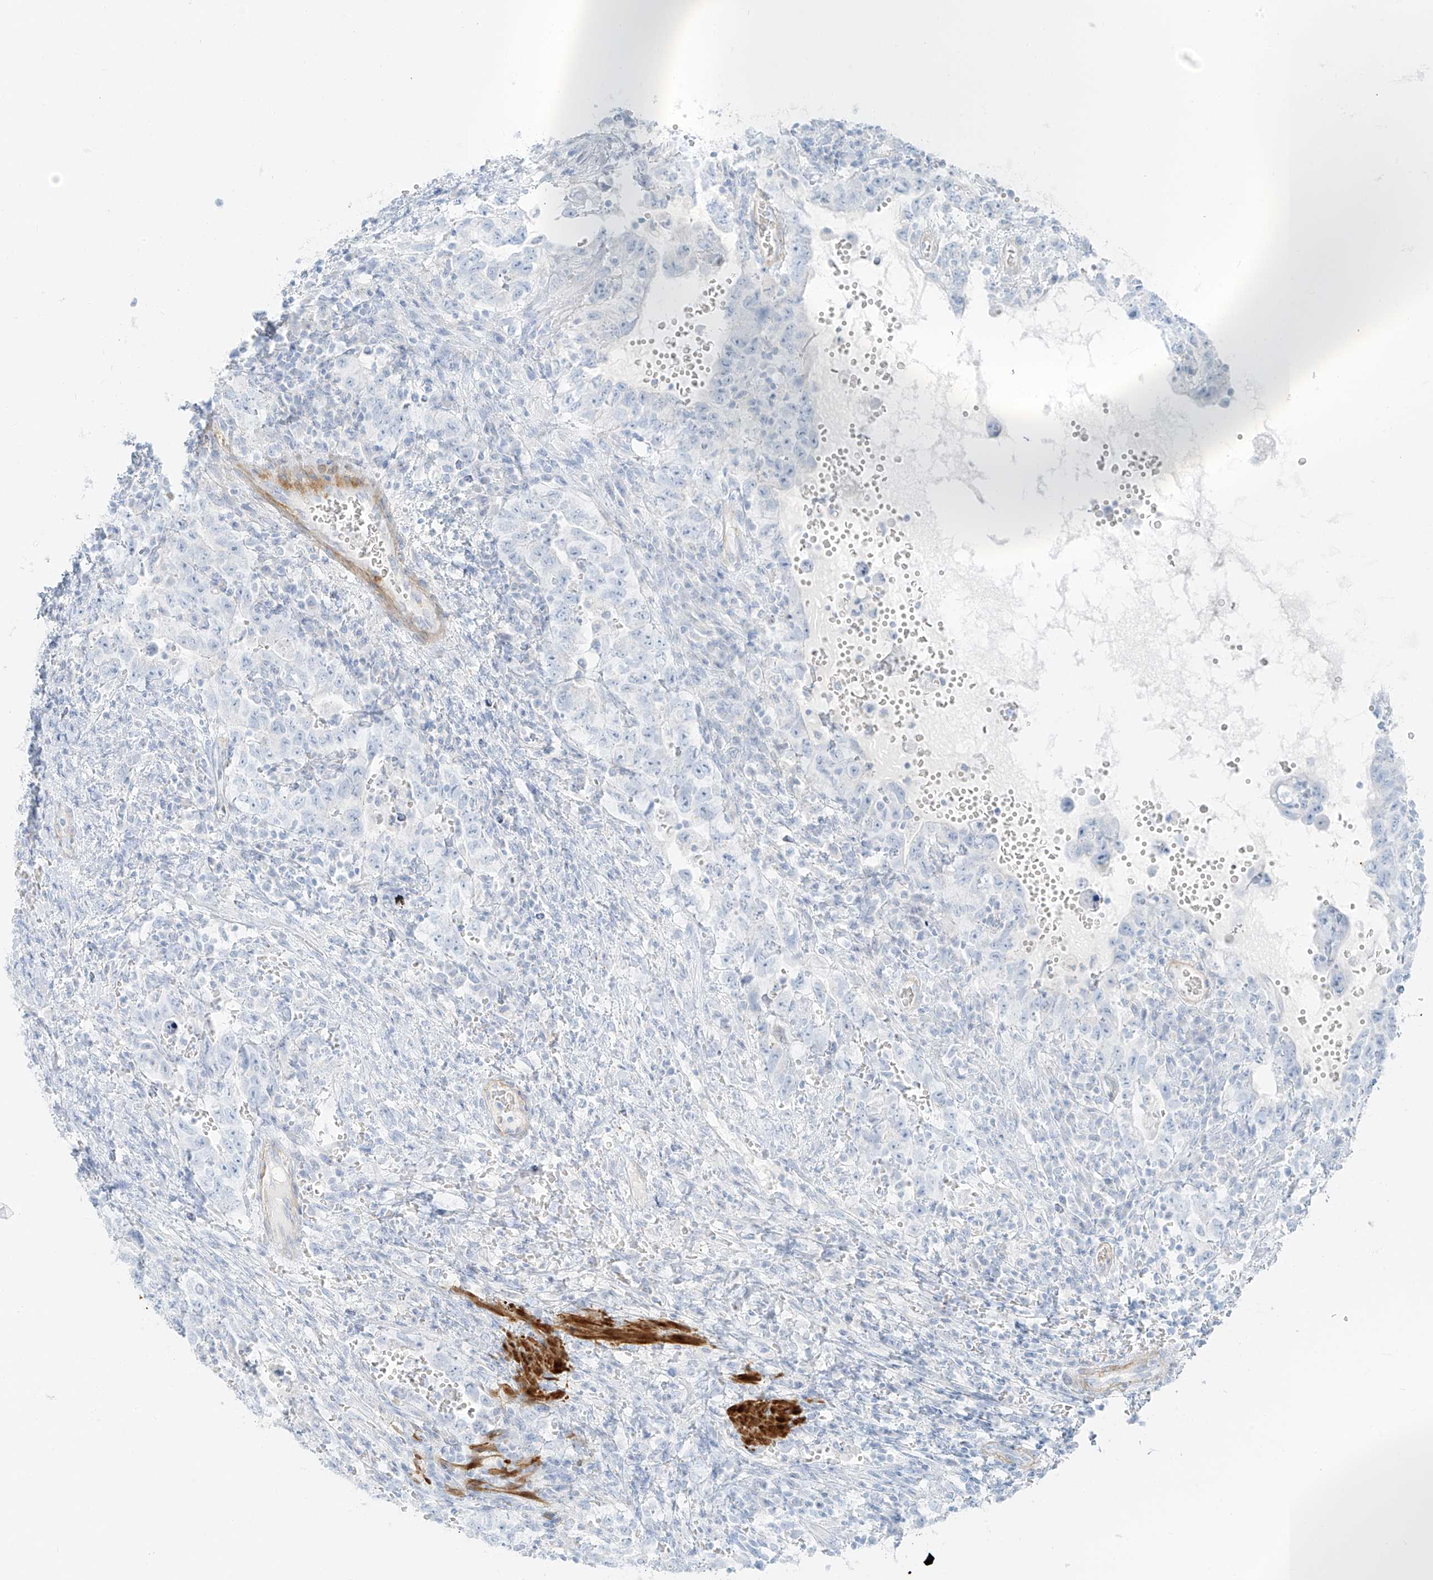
{"staining": {"intensity": "negative", "quantity": "none", "location": "none"}, "tissue": "testis cancer", "cell_type": "Tumor cells", "image_type": "cancer", "snomed": [{"axis": "morphology", "description": "Carcinoma, Embryonal, NOS"}, {"axis": "topography", "description": "Testis"}], "caption": "High magnification brightfield microscopy of embryonal carcinoma (testis) stained with DAB (brown) and counterstained with hematoxylin (blue): tumor cells show no significant expression. (DAB immunohistochemistry with hematoxylin counter stain).", "gene": "SMCP", "patient": {"sex": "male", "age": 26}}